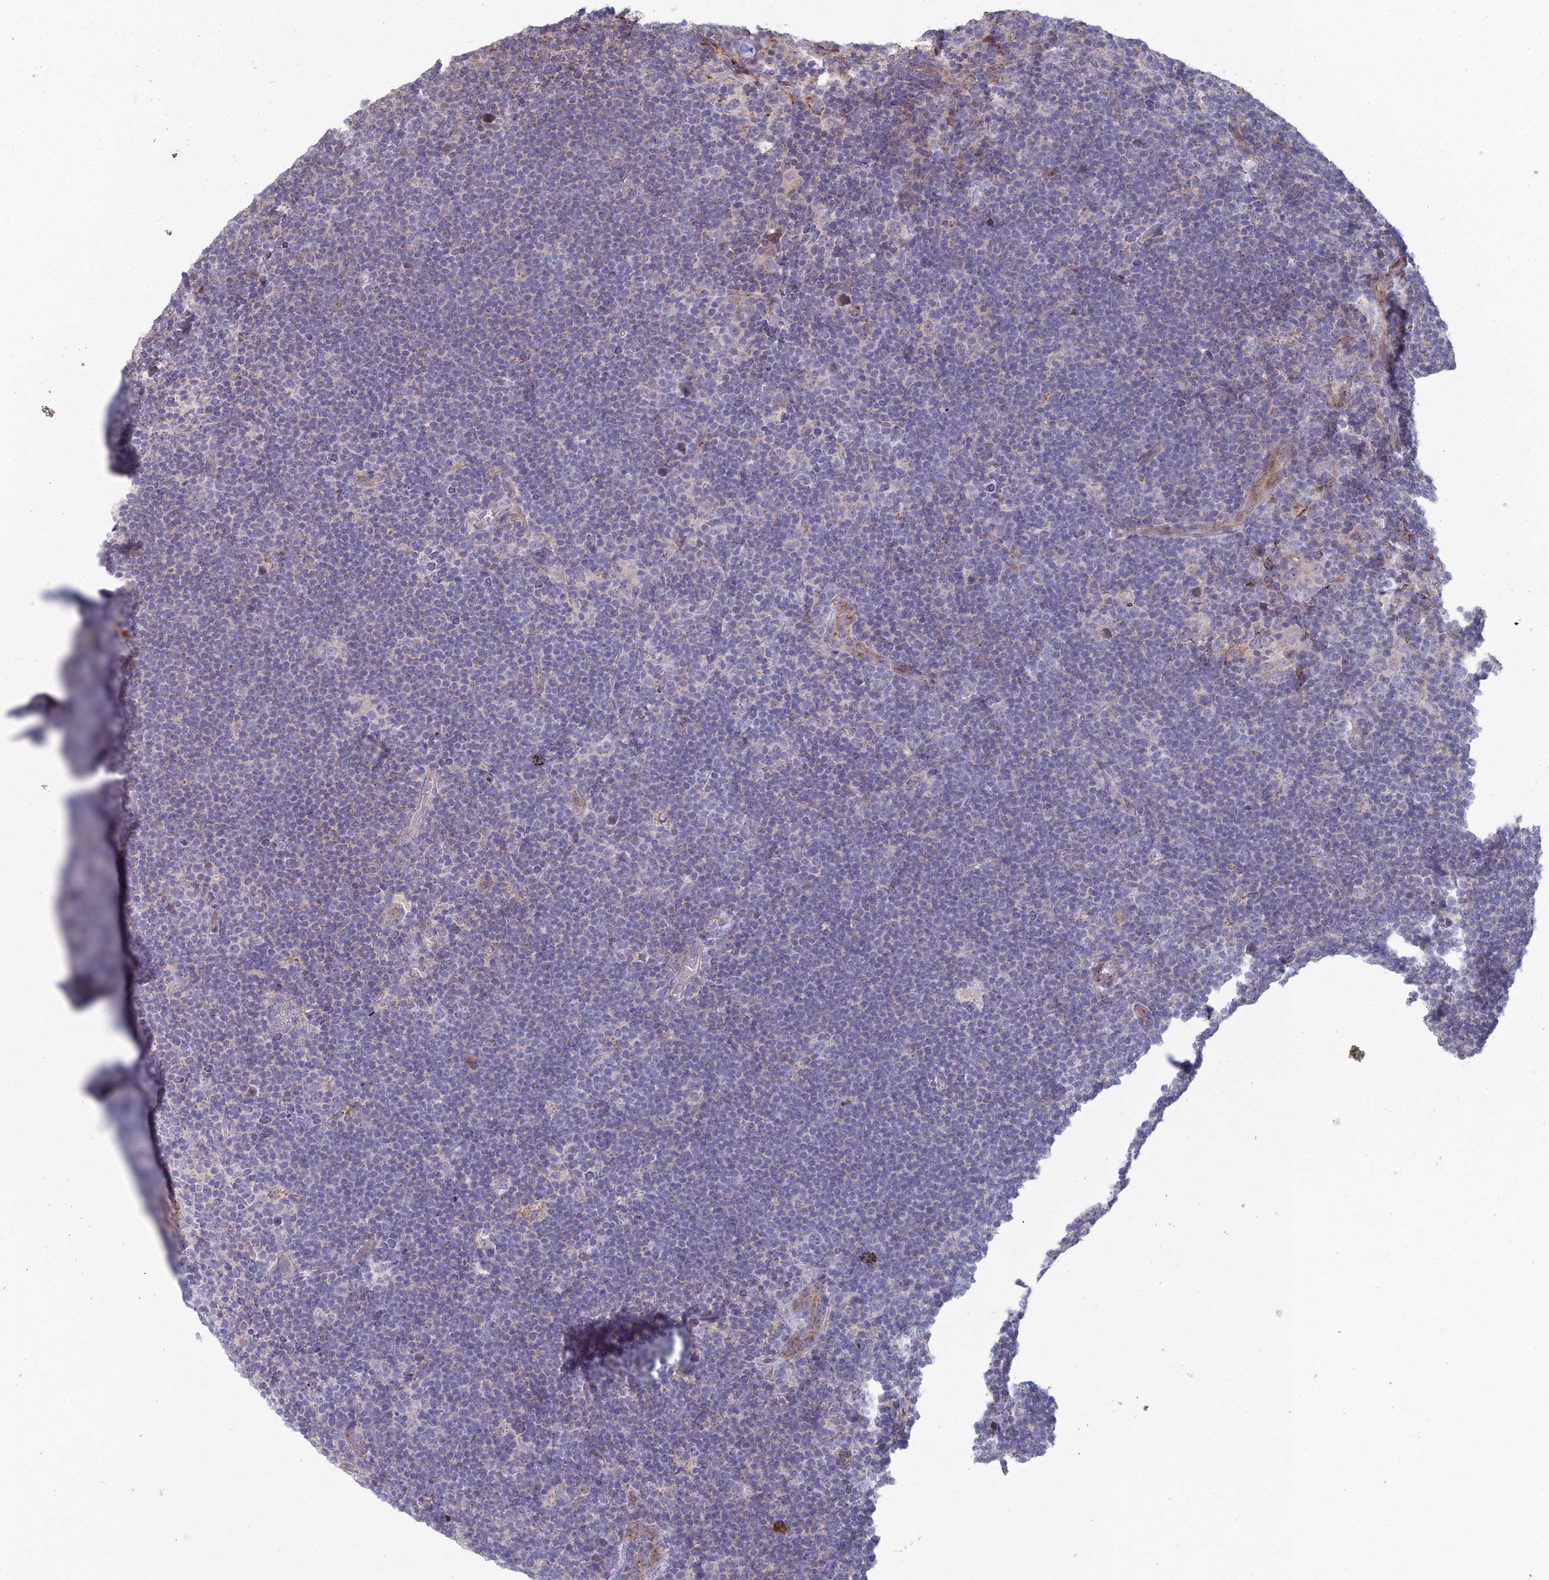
{"staining": {"intensity": "negative", "quantity": "none", "location": "none"}, "tissue": "lymphoma", "cell_type": "Tumor cells", "image_type": "cancer", "snomed": [{"axis": "morphology", "description": "Hodgkin's disease, NOS"}, {"axis": "topography", "description": "Lymph node"}], "caption": "High magnification brightfield microscopy of lymphoma stained with DAB (brown) and counterstained with hematoxylin (blue): tumor cells show no significant positivity.", "gene": "ARL16", "patient": {"sex": "female", "age": 57}}